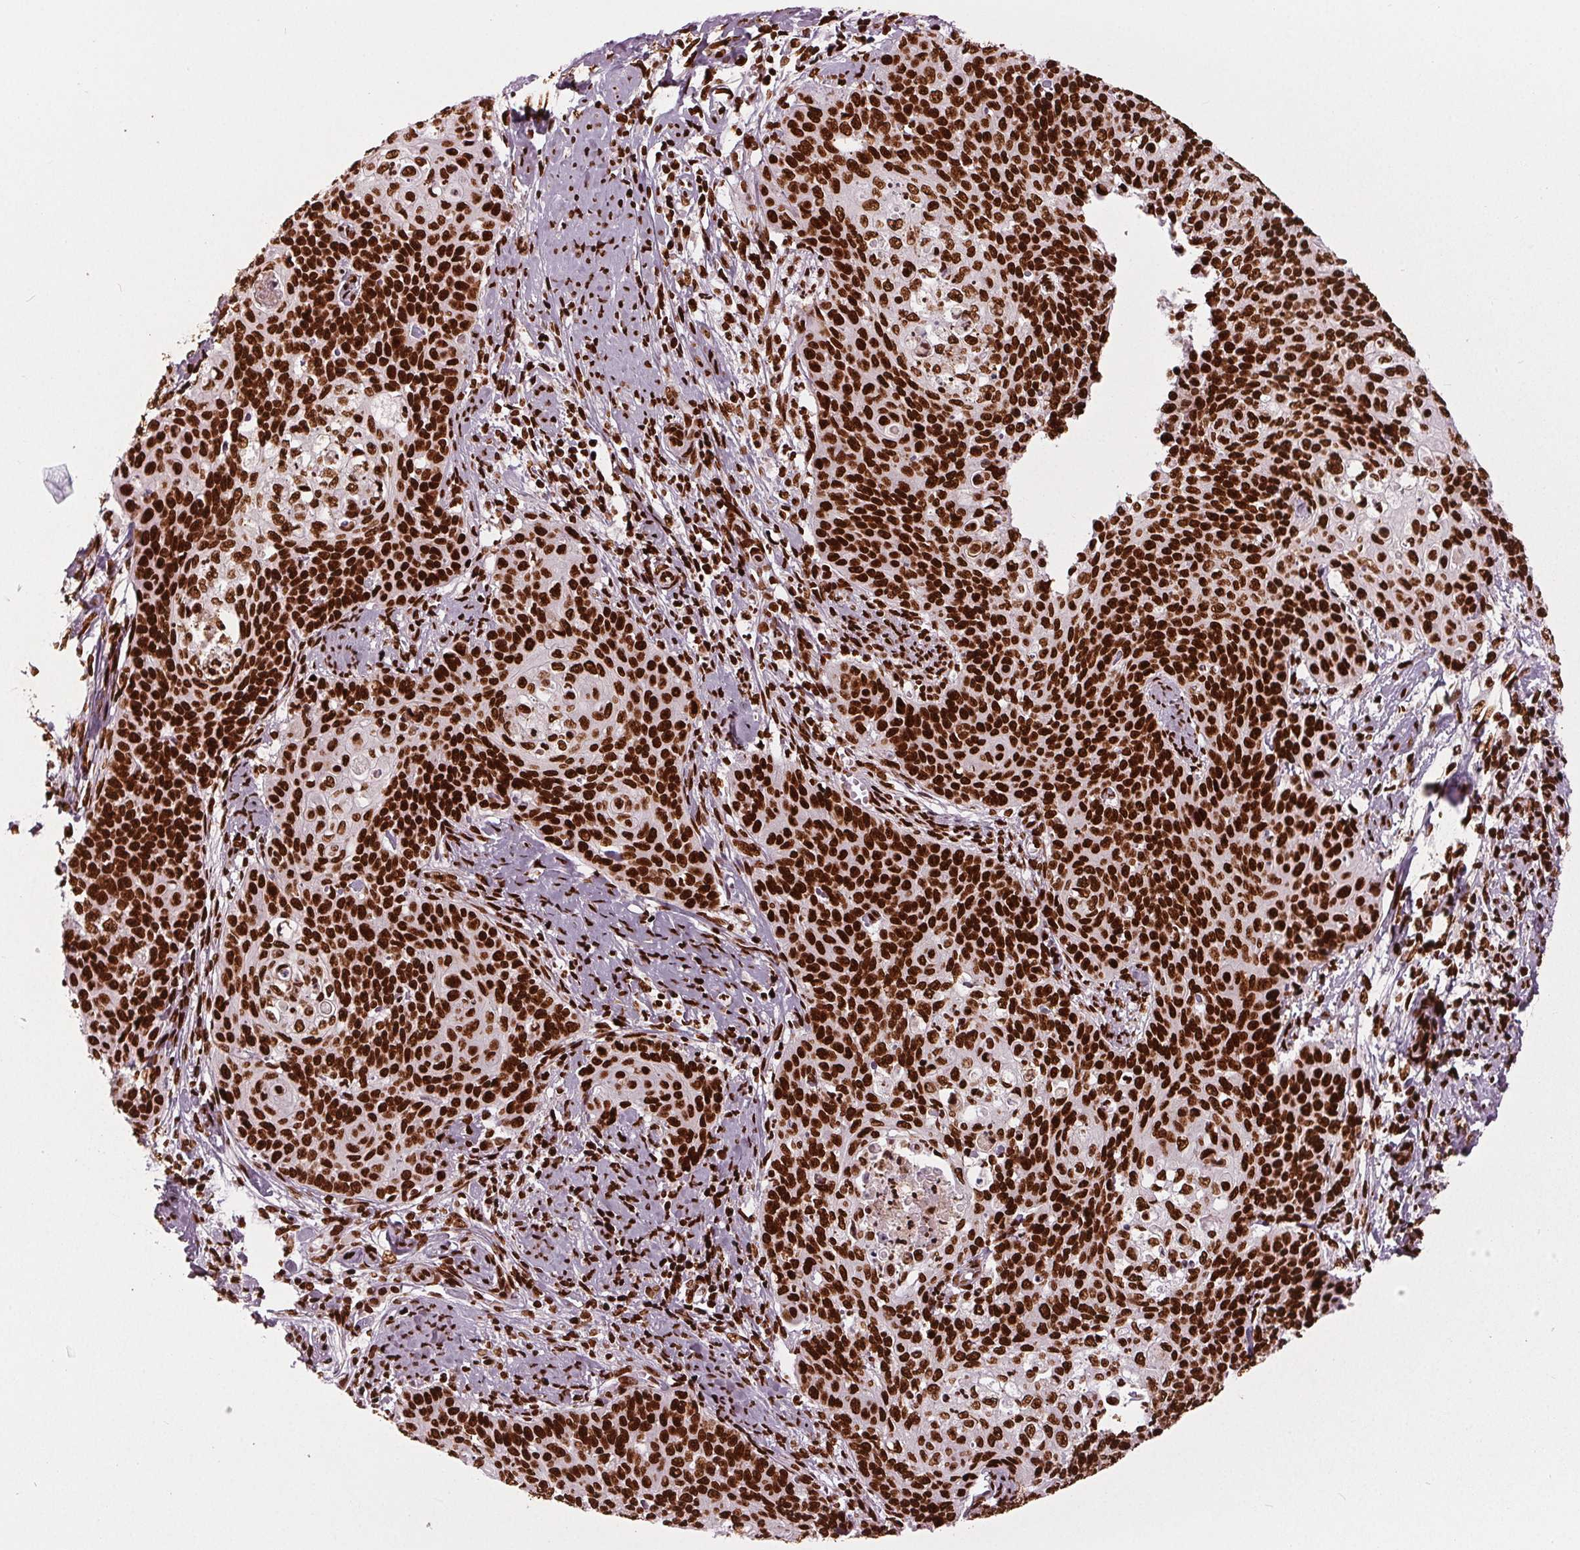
{"staining": {"intensity": "strong", "quantity": ">75%", "location": "nuclear"}, "tissue": "cervical cancer", "cell_type": "Tumor cells", "image_type": "cancer", "snomed": [{"axis": "morphology", "description": "Normal tissue, NOS"}, {"axis": "morphology", "description": "Squamous cell carcinoma, NOS"}, {"axis": "topography", "description": "Cervix"}], "caption": "A histopathology image showing strong nuclear positivity in about >75% of tumor cells in cervical cancer (squamous cell carcinoma), as visualized by brown immunohistochemical staining.", "gene": "BRD4", "patient": {"sex": "female", "age": 39}}